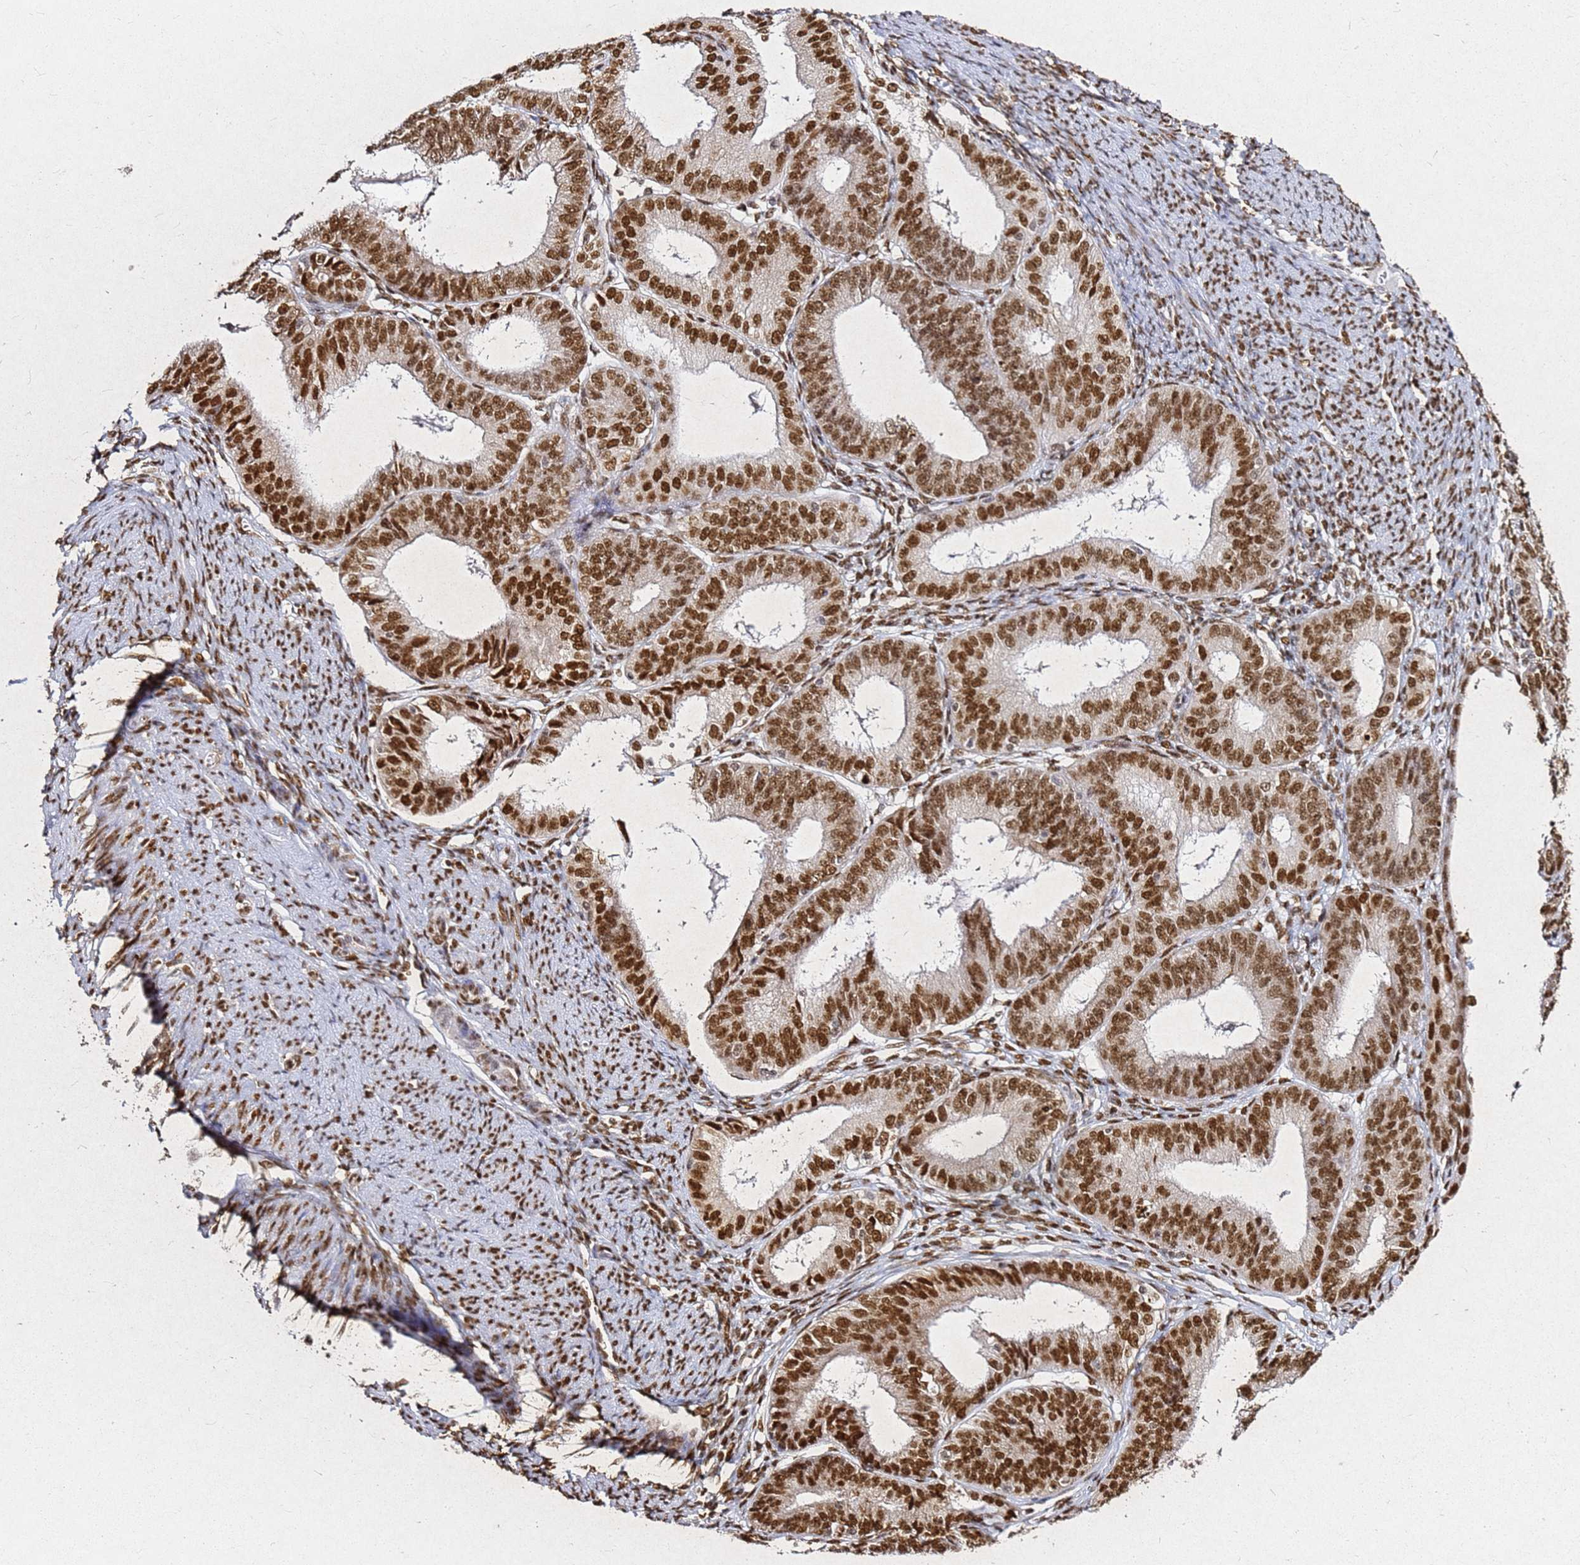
{"staining": {"intensity": "strong", "quantity": ">75%", "location": "nuclear"}, "tissue": "endometrial cancer", "cell_type": "Tumor cells", "image_type": "cancer", "snomed": [{"axis": "morphology", "description": "Adenocarcinoma, NOS"}, {"axis": "topography", "description": "Endometrium"}], "caption": "Protein expression analysis of endometrial adenocarcinoma demonstrates strong nuclear staining in about >75% of tumor cells.", "gene": "APEX1", "patient": {"sex": "female", "age": 51}}